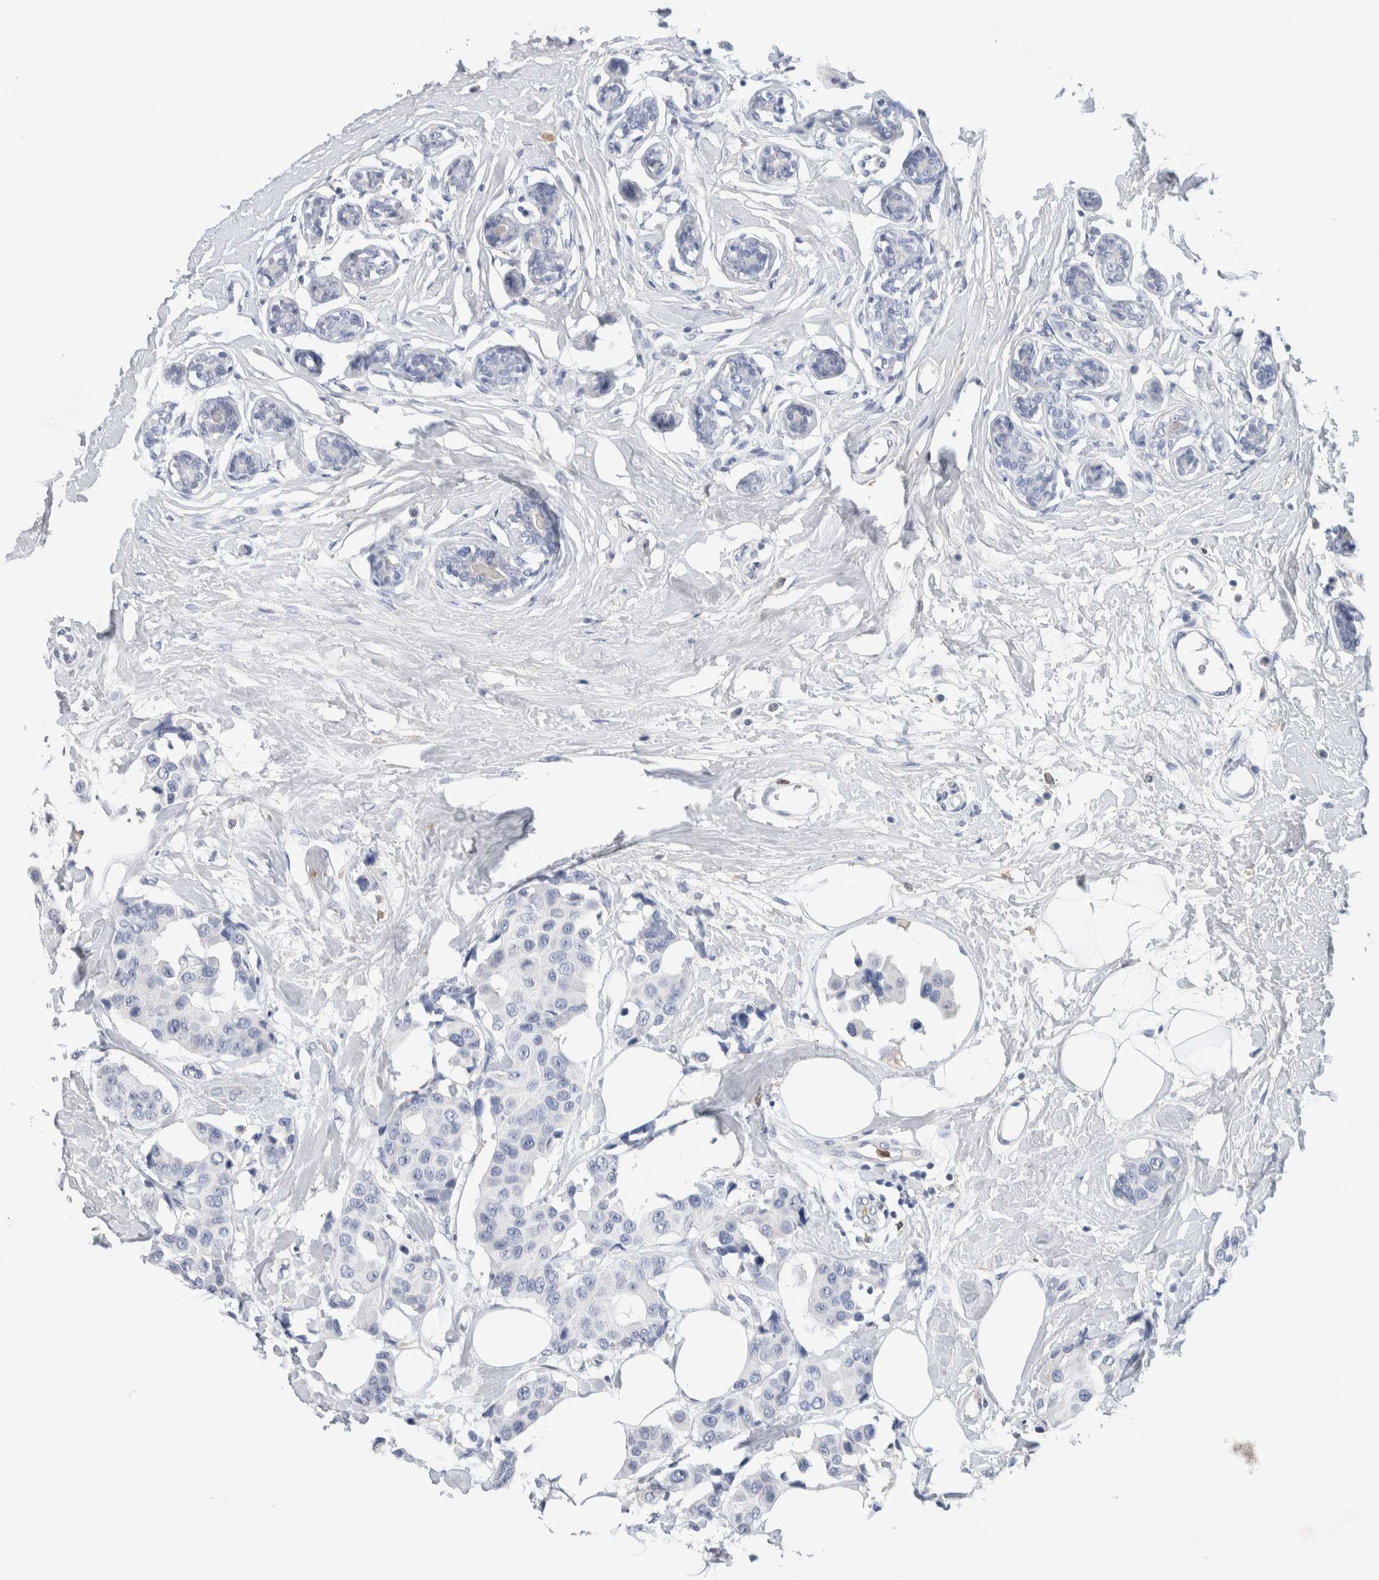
{"staining": {"intensity": "negative", "quantity": "none", "location": "none"}, "tissue": "breast cancer", "cell_type": "Tumor cells", "image_type": "cancer", "snomed": [{"axis": "morphology", "description": "Normal tissue, NOS"}, {"axis": "morphology", "description": "Duct carcinoma"}, {"axis": "topography", "description": "Breast"}], "caption": "IHC image of neoplastic tissue: human infiltrating ductal carcinoma (breast) stained with DAB (3,3'-diaminobenzidine) shows no significant protein expression in tumor cells. (Immunohistochemistry, brightfield microscopy, high magnification).", "gene": "NCF2", "patient": {"sex": "female", "age": 39}}